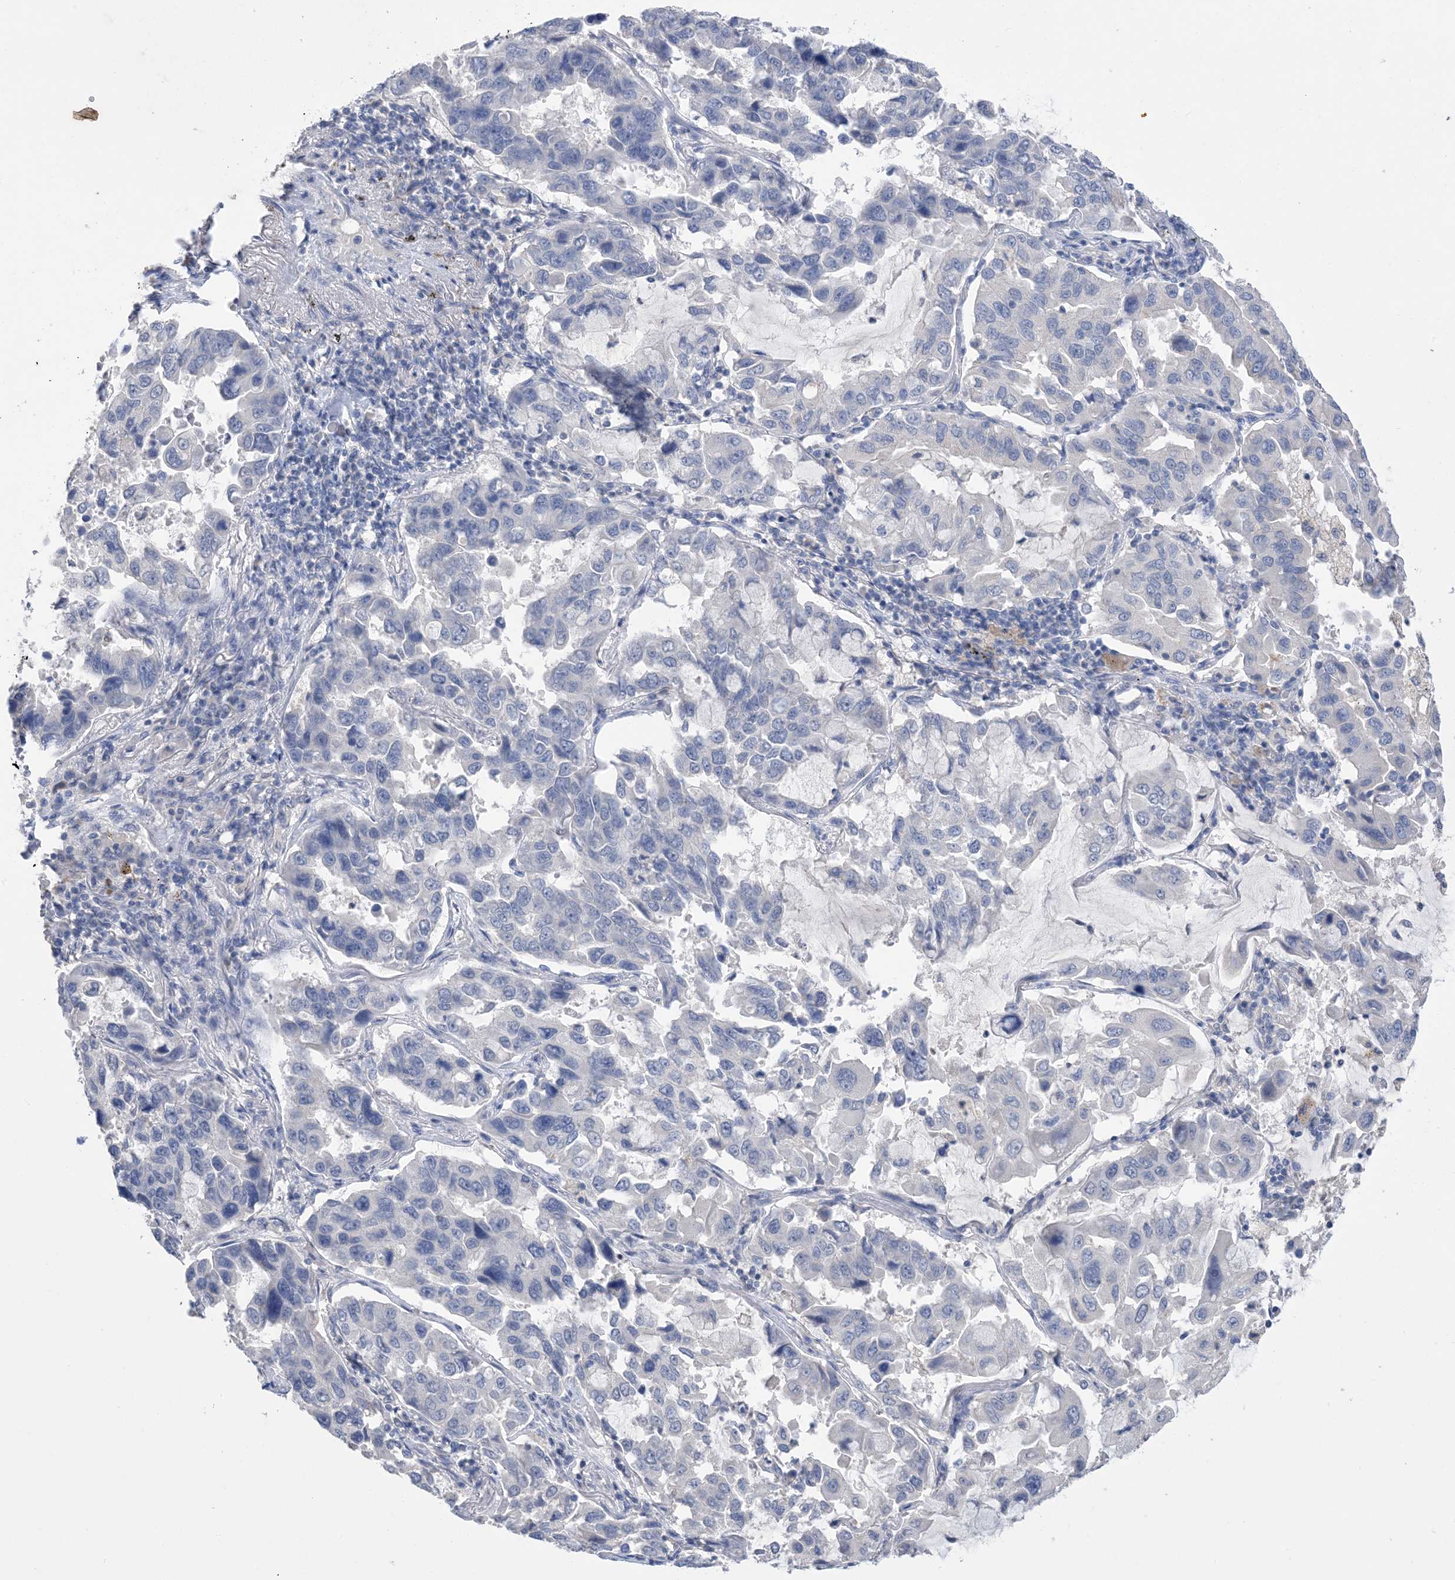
{"staining": {"intensity": "negative", "quantity": "none", "location": "none"}, "tissue": "lung cancer", "cell_type": "Tumor cells", "image_type": "cancer", "snomed": [{"axis": "morphology", "description": "Adenocarcinoma, NOS"}, {"axis": "topography", "description": "Lung"}], "caption": "Adenocarcinoma (lung) stained for a protein using IHC displays no staining tumor cells.", "gene": "DSC3", "patient": {"sex": "male", "age": 64}}